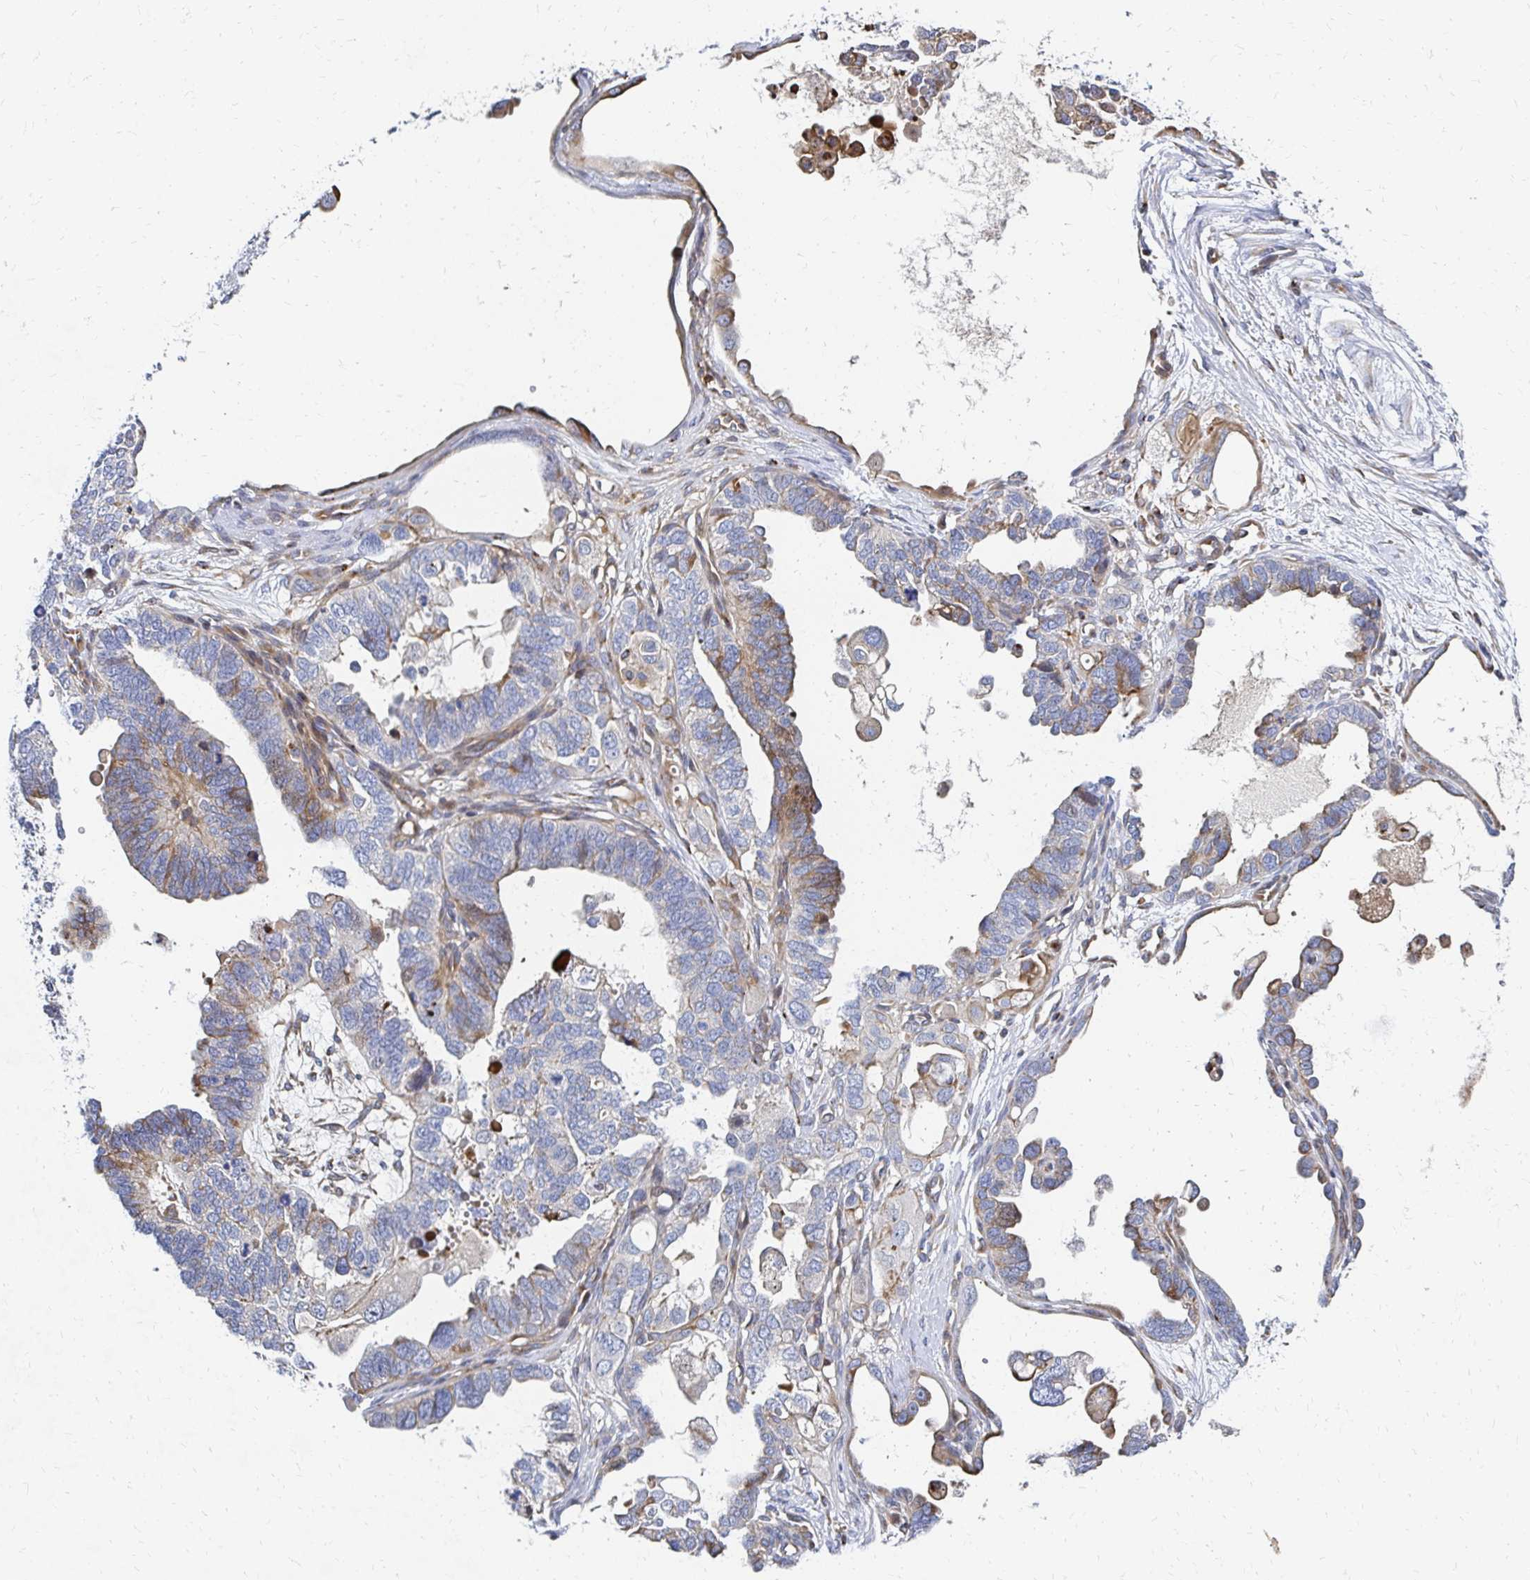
{"staining": {"intensity": "moderate", "quantity": "<25%", "location": "cytoplasmic/membranous"}, "tissue": "ovarian cancer", "cell_type": "Tumor cells", "image_type": "cancer", "snomed": [{"axis": "morphology", "description": "Cystadenocarcinoma, serous, NOS"}, {"axis": "topography", "description": "Ovary"}], "caption": "Ovarian serous cystadenocarcinoma was stained to show a protein in brown. There is low levels of moderate cytoplasmic/membranous staining in about <25% of tumor cells.", "gene": "MAN1A1", "patient": {"sex": "female", "age": 51}}